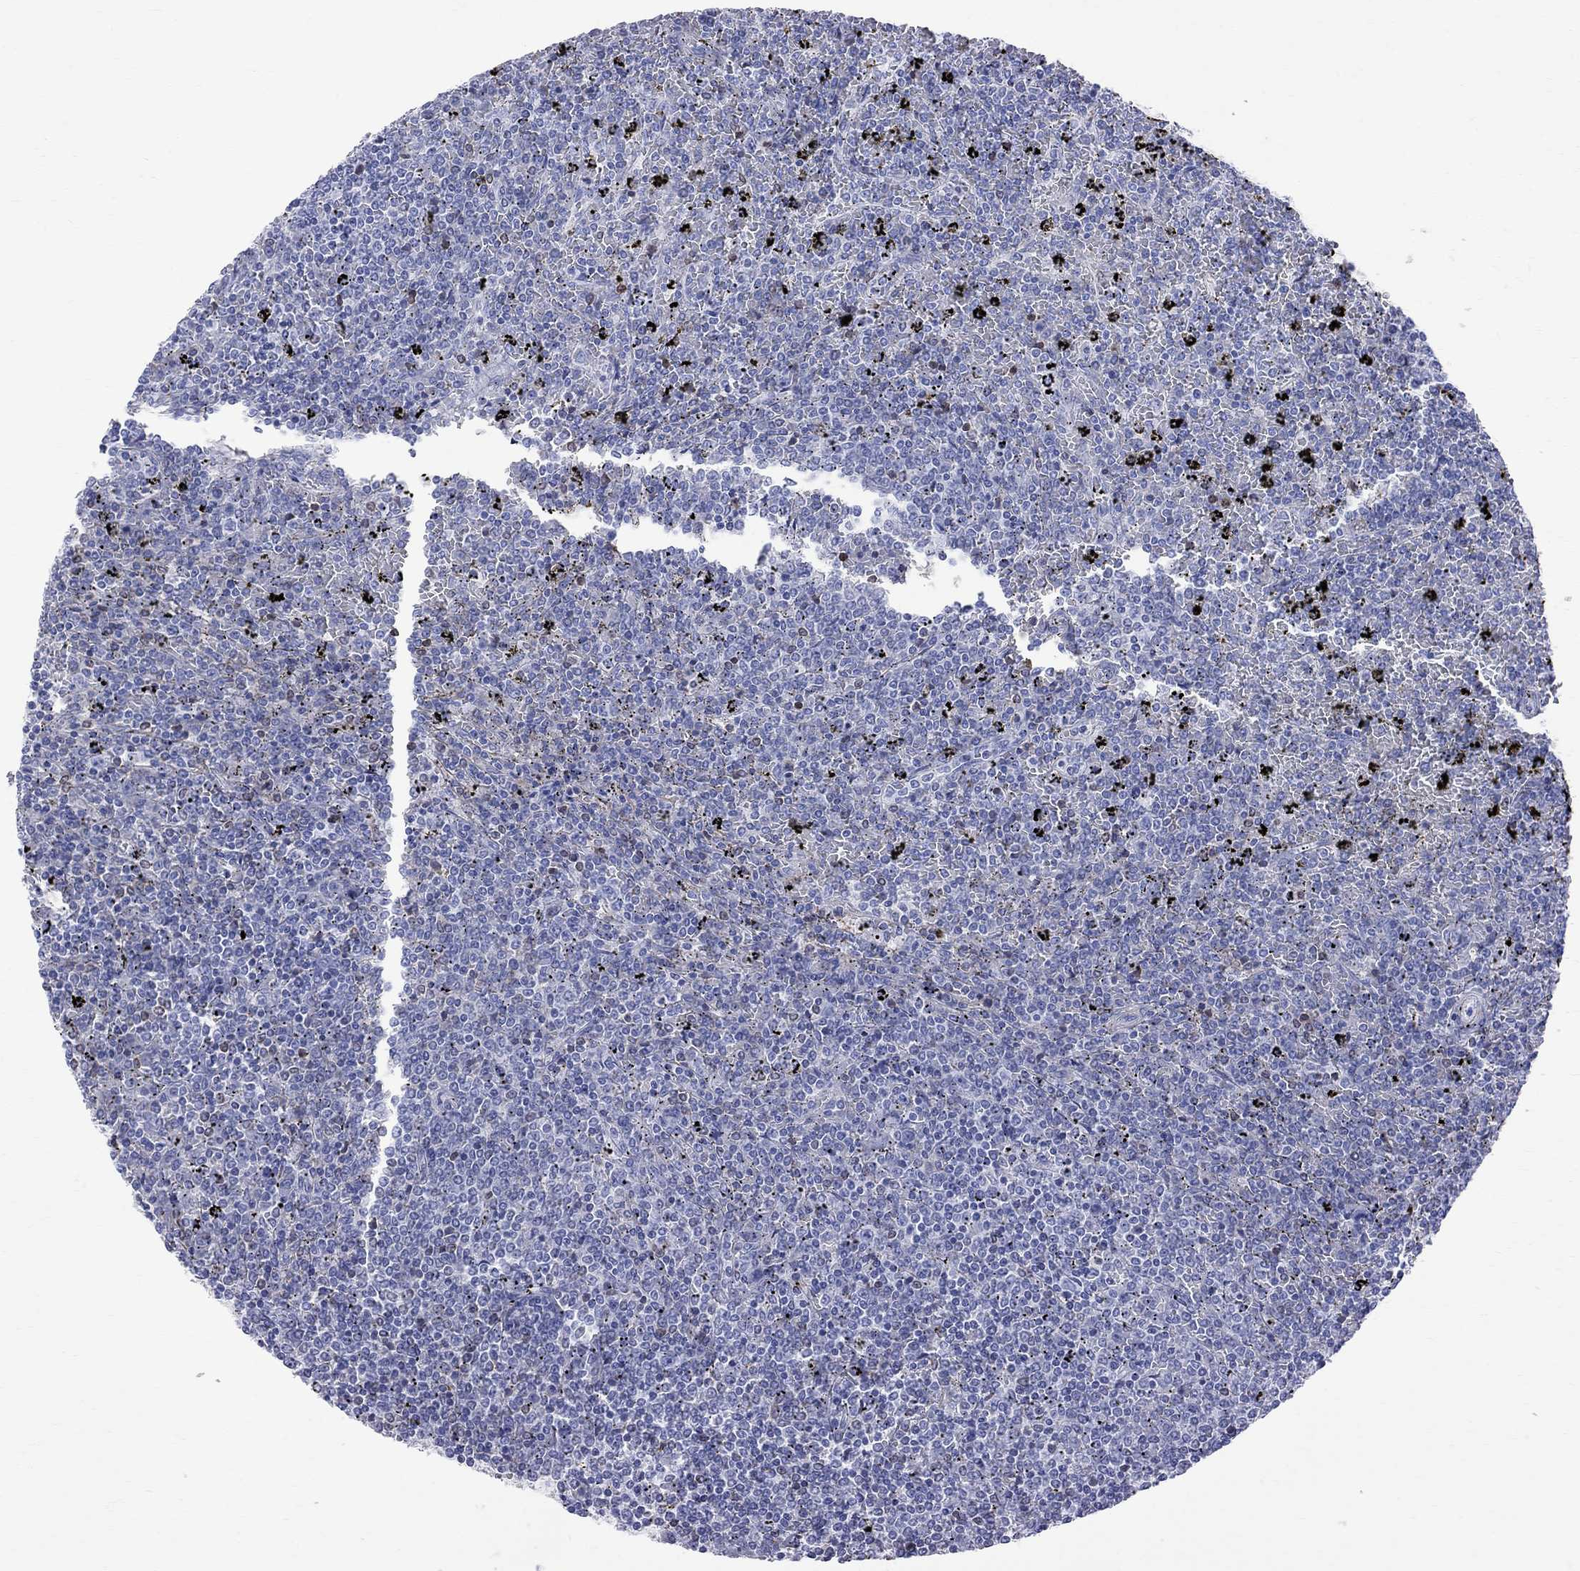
{"staining": {"intensity": "negative", "quantity": "none", "location": "none"}, "tissue": "lymphoma", "cell_type": "Tumor cells", "image_type": "cancer", "snomed": [{"axis": "morphology", "description": "Malignant lymphoma, non-Hodgkin's type, Low grade"}, {"axis": "topography", "description": "Spleen"}], "caption": "Human lymphoma stained for a protein using IHC reveals no positivity in tumor cells.", "gene": "S100A3", "patient": {"sex": "female", "age": 77}}